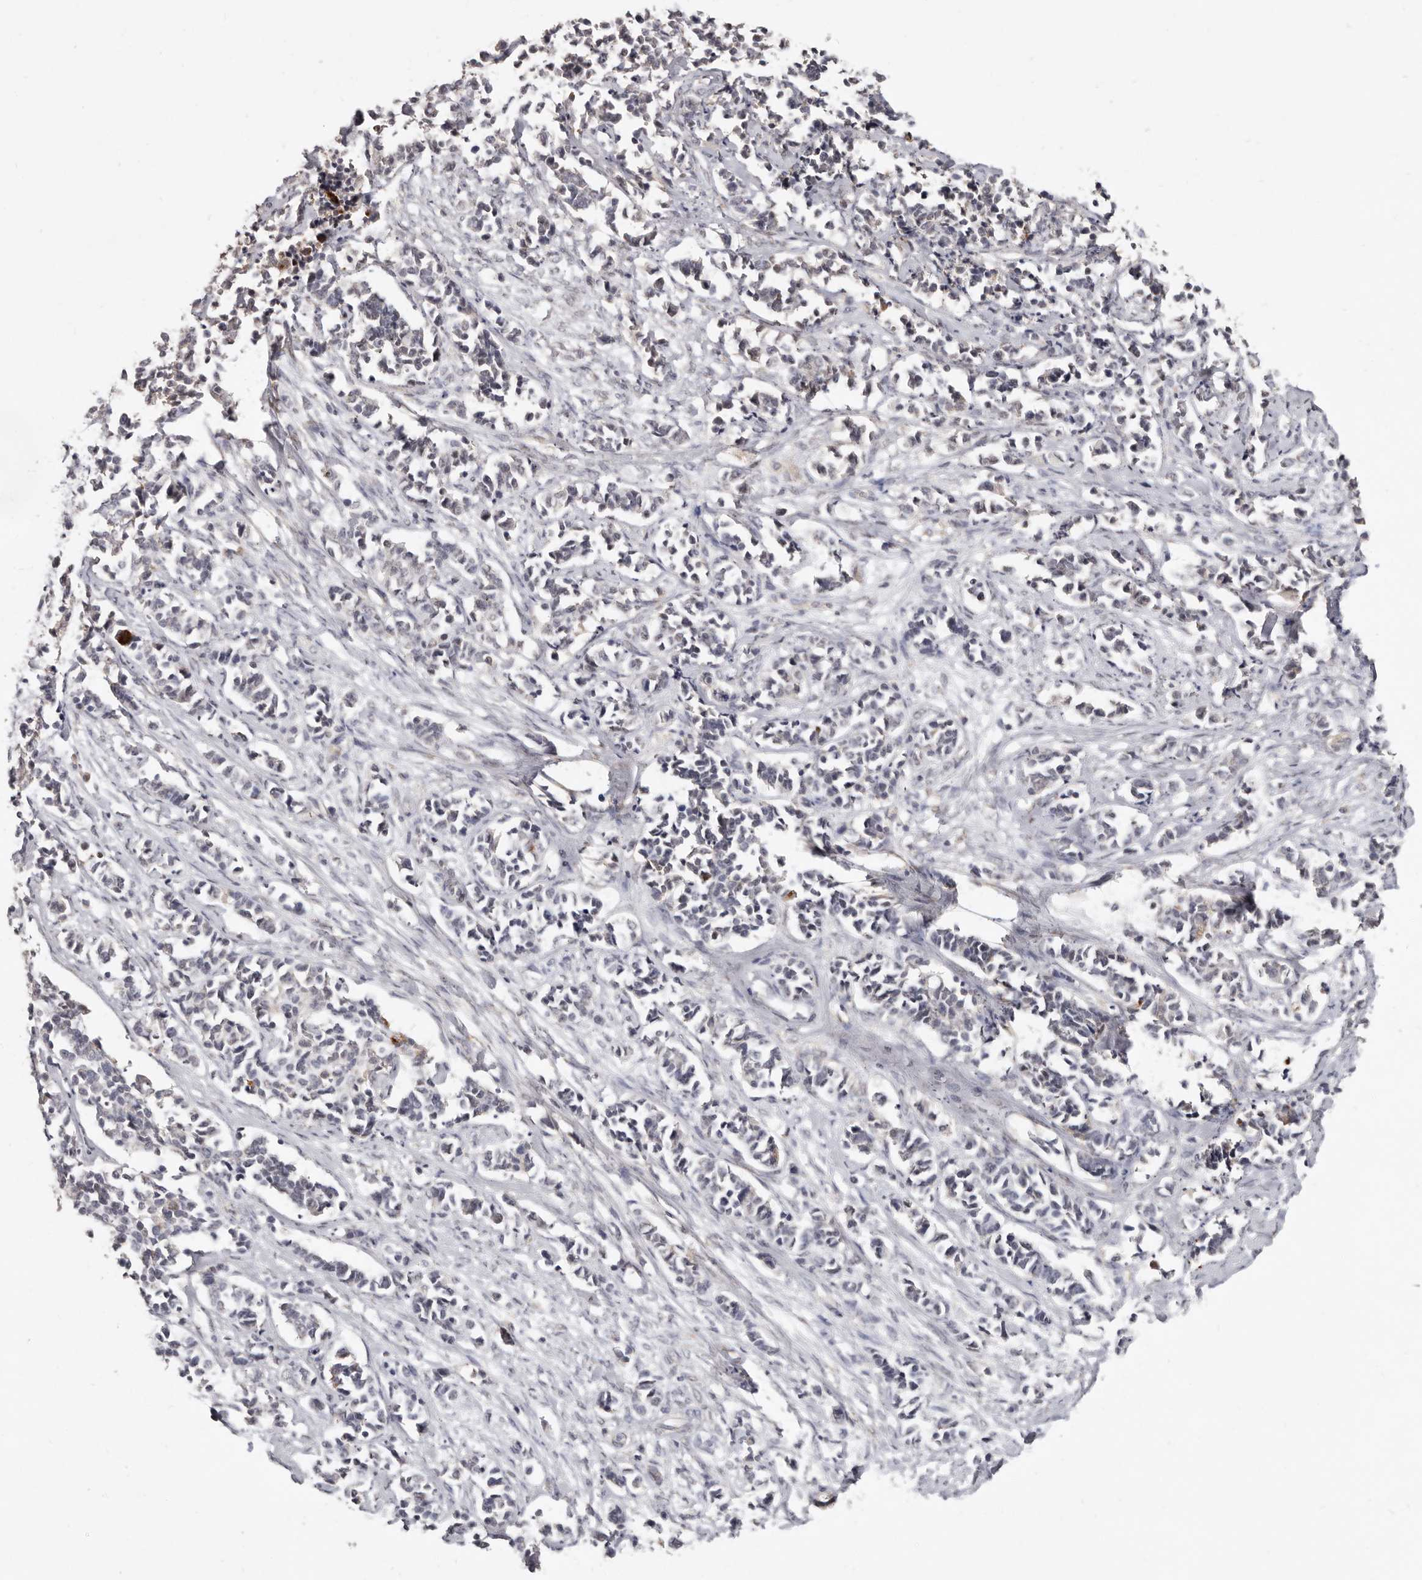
{"staining": {"intensity": "negative", "quantity": "none", "location": "none"}, "tissue": "cervical cancer", "cell_type": "Tumor cells", "image_type": "cancer", "snomed": [{"axis": "morphology", "description": "Normal tissue, NOS"}, {"axis": "morphology", "description": "Squamous cell carcinoma, NOS"}, {"axis": "topography", "description": "Cervix"}], "caption": "High power microscopy histopathology image of an immunohistochemistry histopathology image of squamous cell carcinoma (cervical), revealing no significant positivity in tumor cells.", "gene": "LINGO2", "patient": {"sex": "female", "age": 35}}